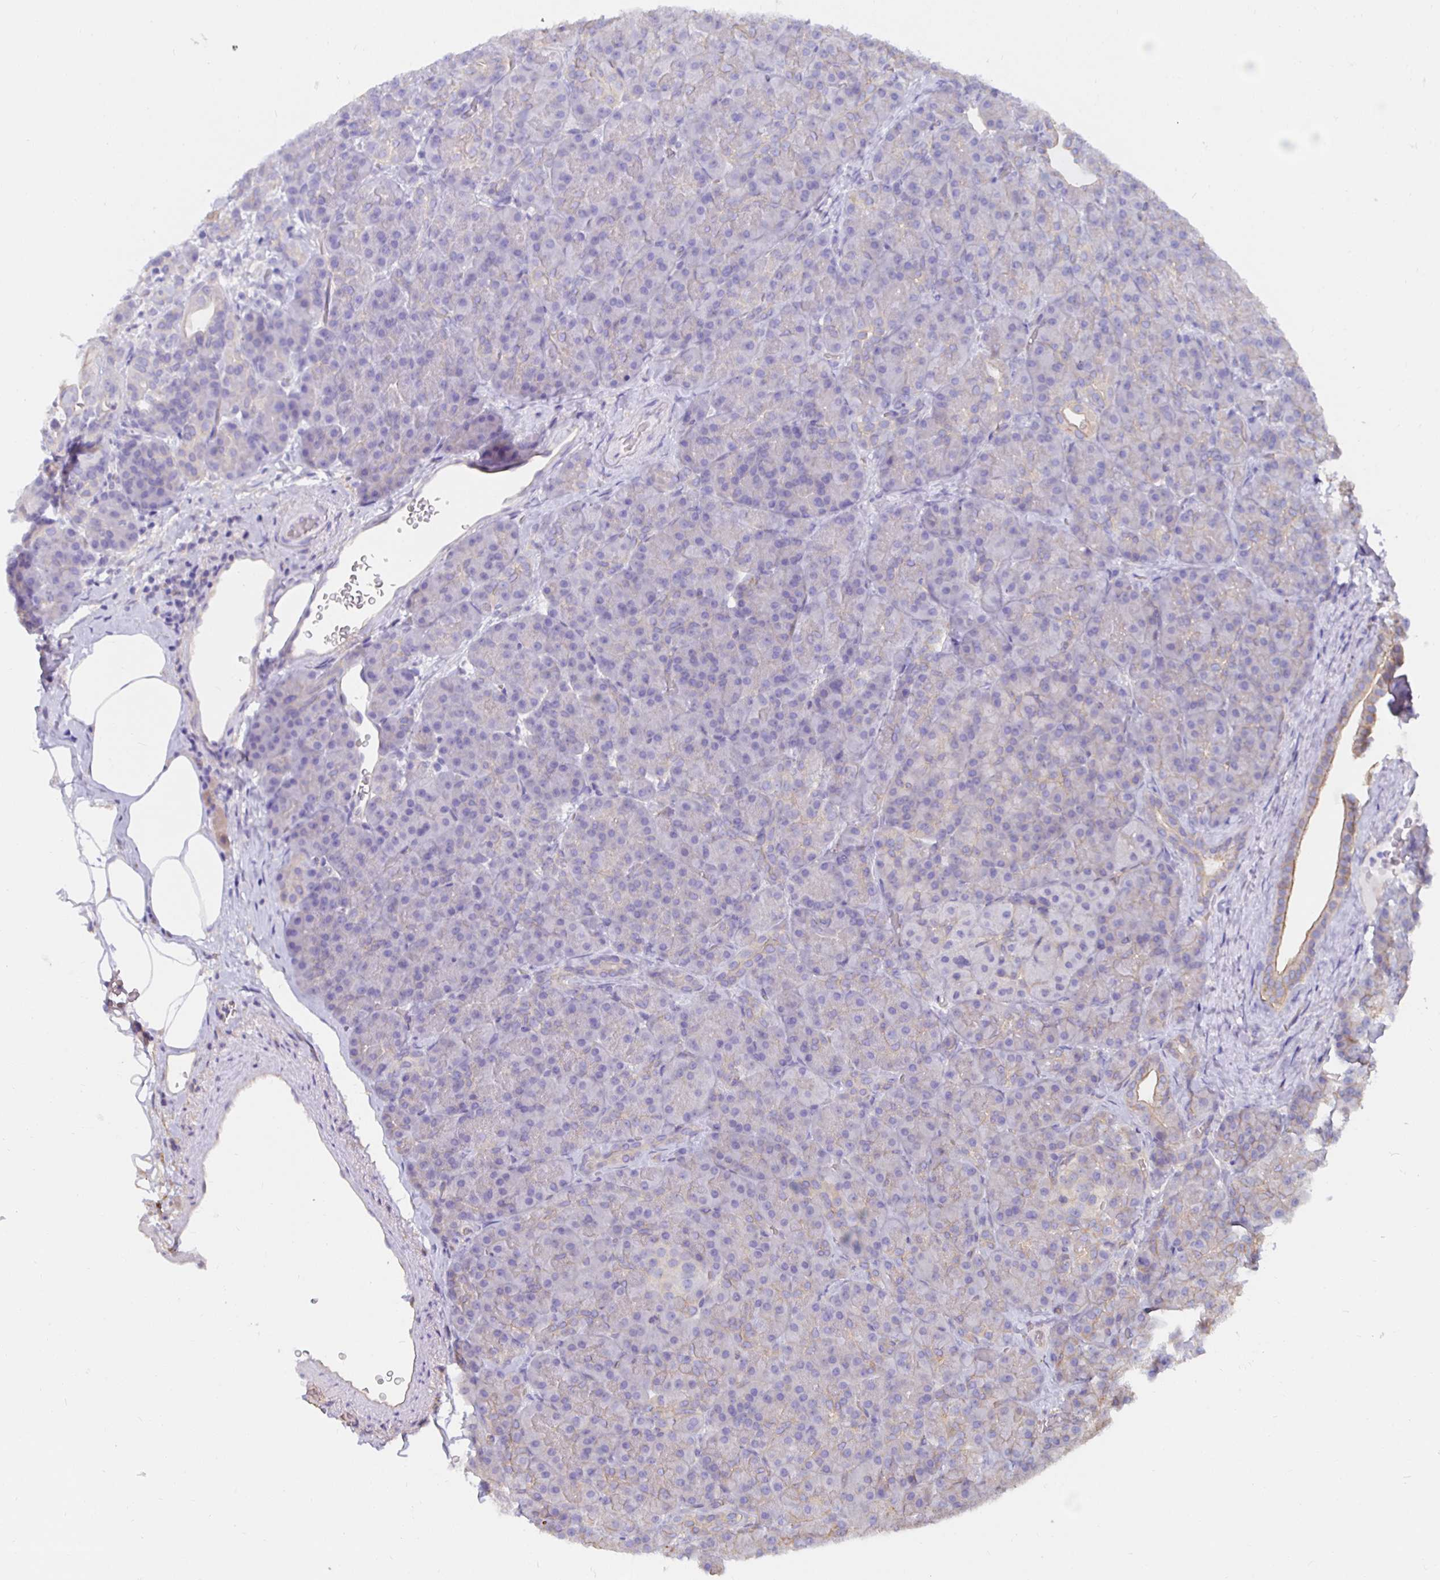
{"staining": {"intensity": "weak", "quantity": "<25%", "location": "cytoplasmic/membranous"}, "tissue": "pancreas", "cell_type": "Exocrine glandular cells", "image_type": "normal", "snomed": [{"axis": "morphology", "description": "Normal tissue, NOS"}, {"axis": "topography", "description": "Pancreas"}], "caption": "Immunohistochemistry of normal pancreas exhibits no expression in exocrine glandular cells.", "gene": "ARHGEF39", "patient": {"sex": "male", "age": 57}}